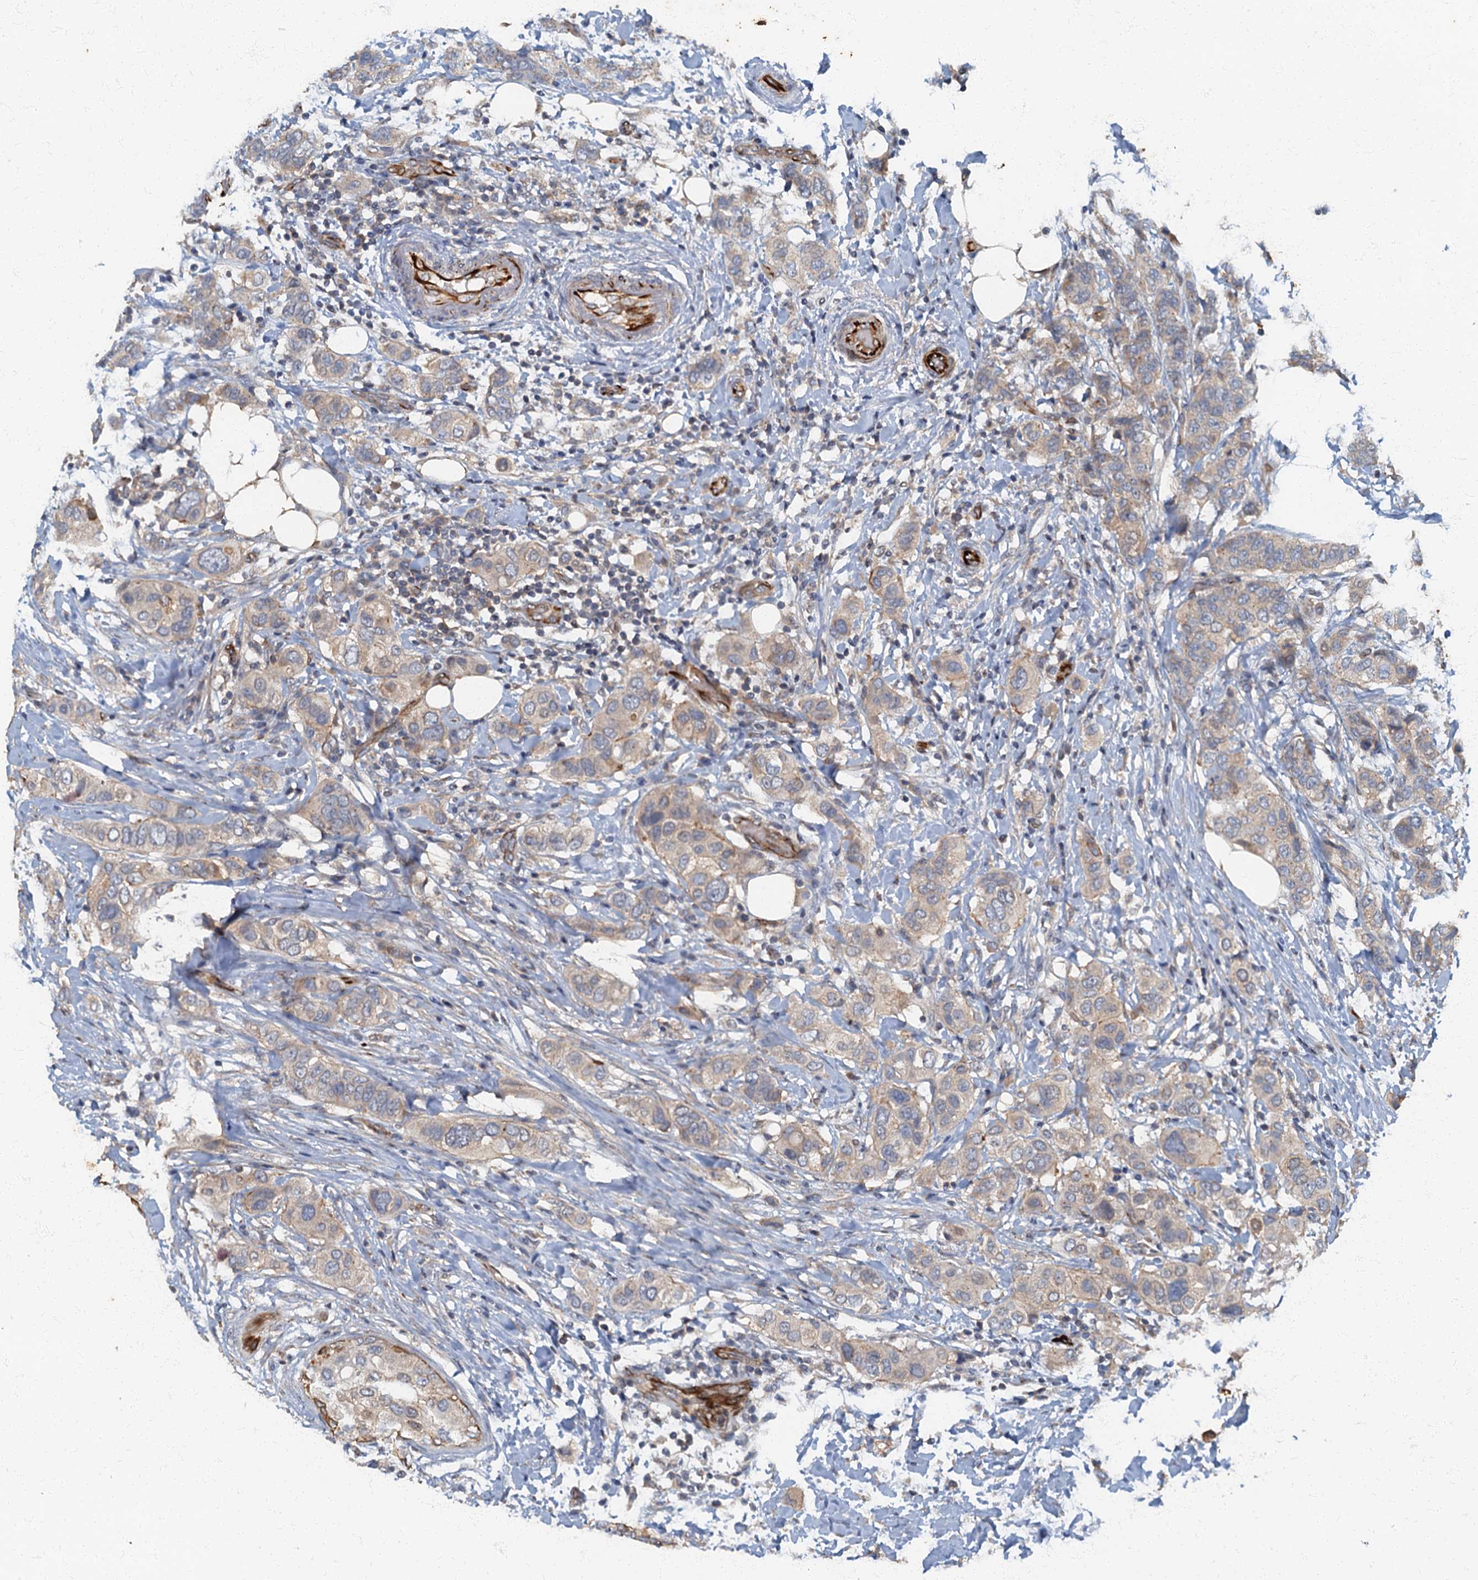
{"staining": {"intensity": "negative", "quantity": "none", "location": "none"}, "tissue": "breast cancer", "cell_type": "Tumor cells", "image_type": "cancer", "snomed": [{"axis": "morphology", "description": "Lobular carcinoma"}, {"axis": "topography", "description": "Breast"}], "caption": "Immunohistochemistry (IHC) photomicrograph of neoplastic tissue: lobular carcinoma (breast) stained with DAB displays no significant protein expression in tumor cells.", "gene": "ARL11", "patient": {"sex": "female", "age": 51}}